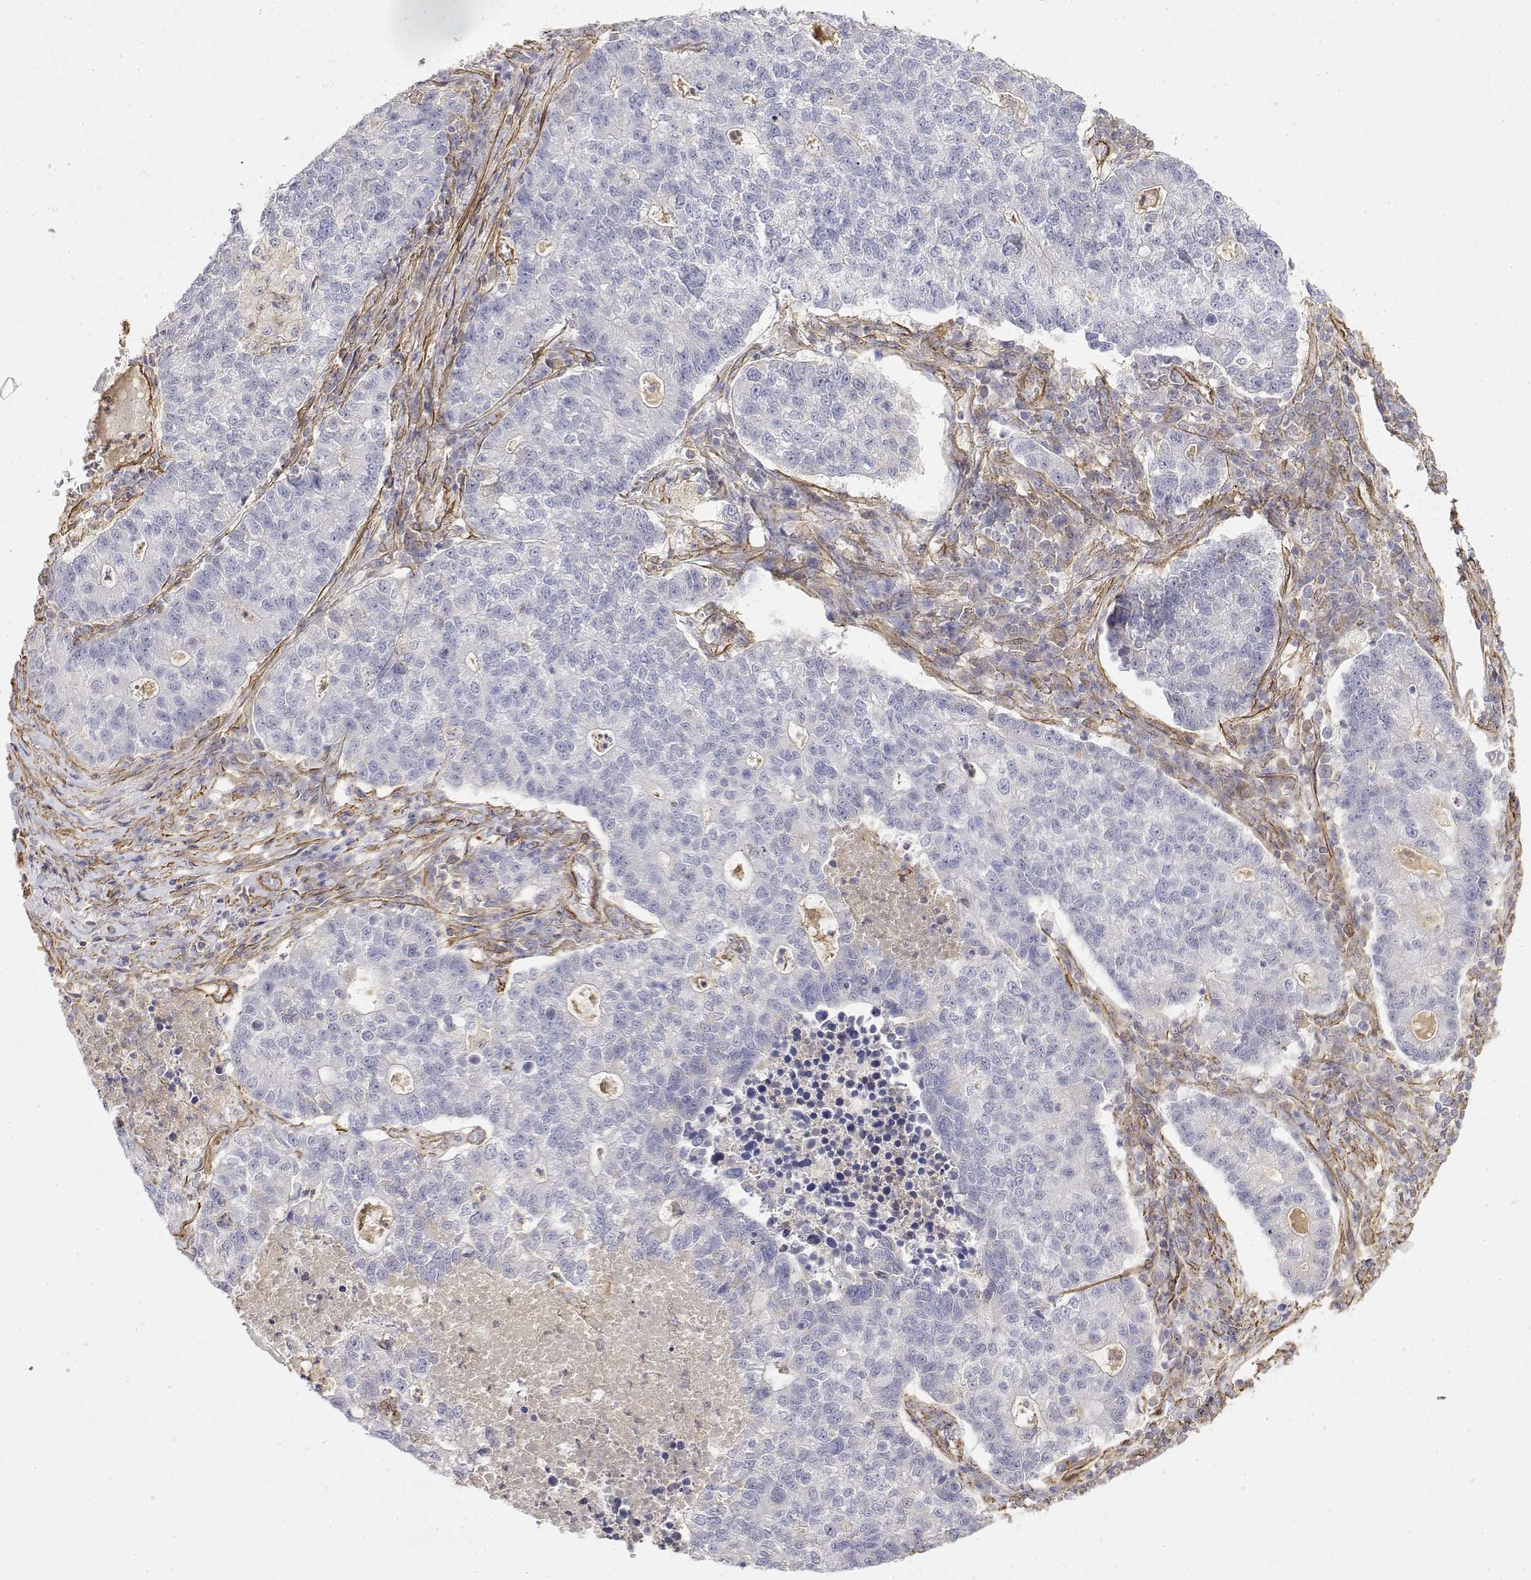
{"staining": {"intensity": "negative", "quantity": "none", "location": "none"}, "tissue": "lung cancer", "cell_type": "Tumor cells", "image_type": "cancer", "snomed": [{"axis": "morphology", "description": "Adenocarcinoma, NOS"}, {"axis": "topography", "description": "Lung"}], "caption": "Immunohistochemistry of lung adenocarcinoma demonstrates no positivity in tumor cells.", "gene": "SOWAHD", "patient": {"sex": "male", "age": 57}}